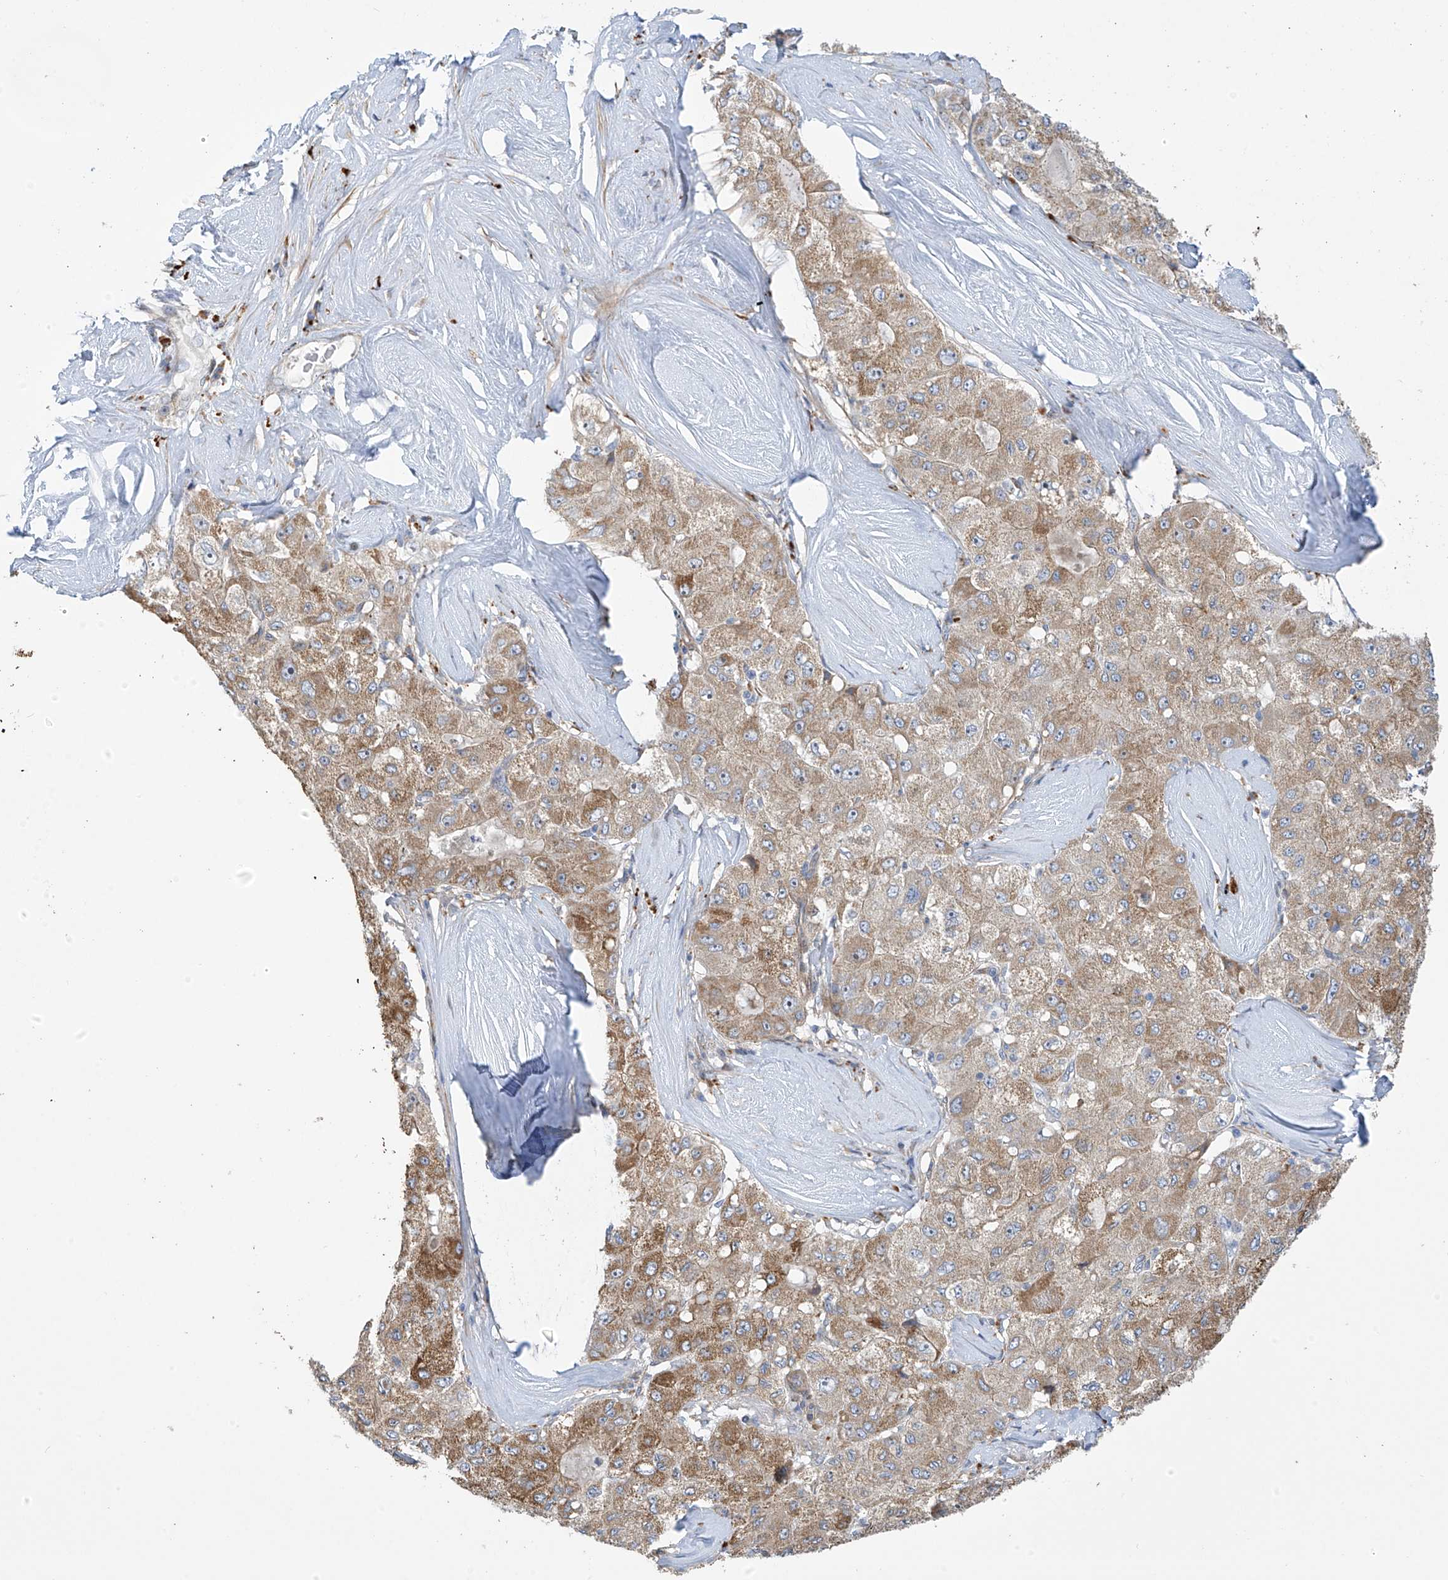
{"staining": {"intensity": "moderate", "quantity": ">75%", "location": "cytoplasmic/membranous"}, "tissue": "liver cancer", "cell_type": "Tumor cells", "image_type": "cancer", "snomed": [{"axis": "morphology", "description": "Carcinoma, Hepatocellular, NOS"}, {"axis": "topography", "description": "Liver"}], "caption": "Liver cancer stained with a protein marker shows moderate staining in tumor cells.", "gene": "ZNF641", "patient": {"sex": "male", "age": 80}}